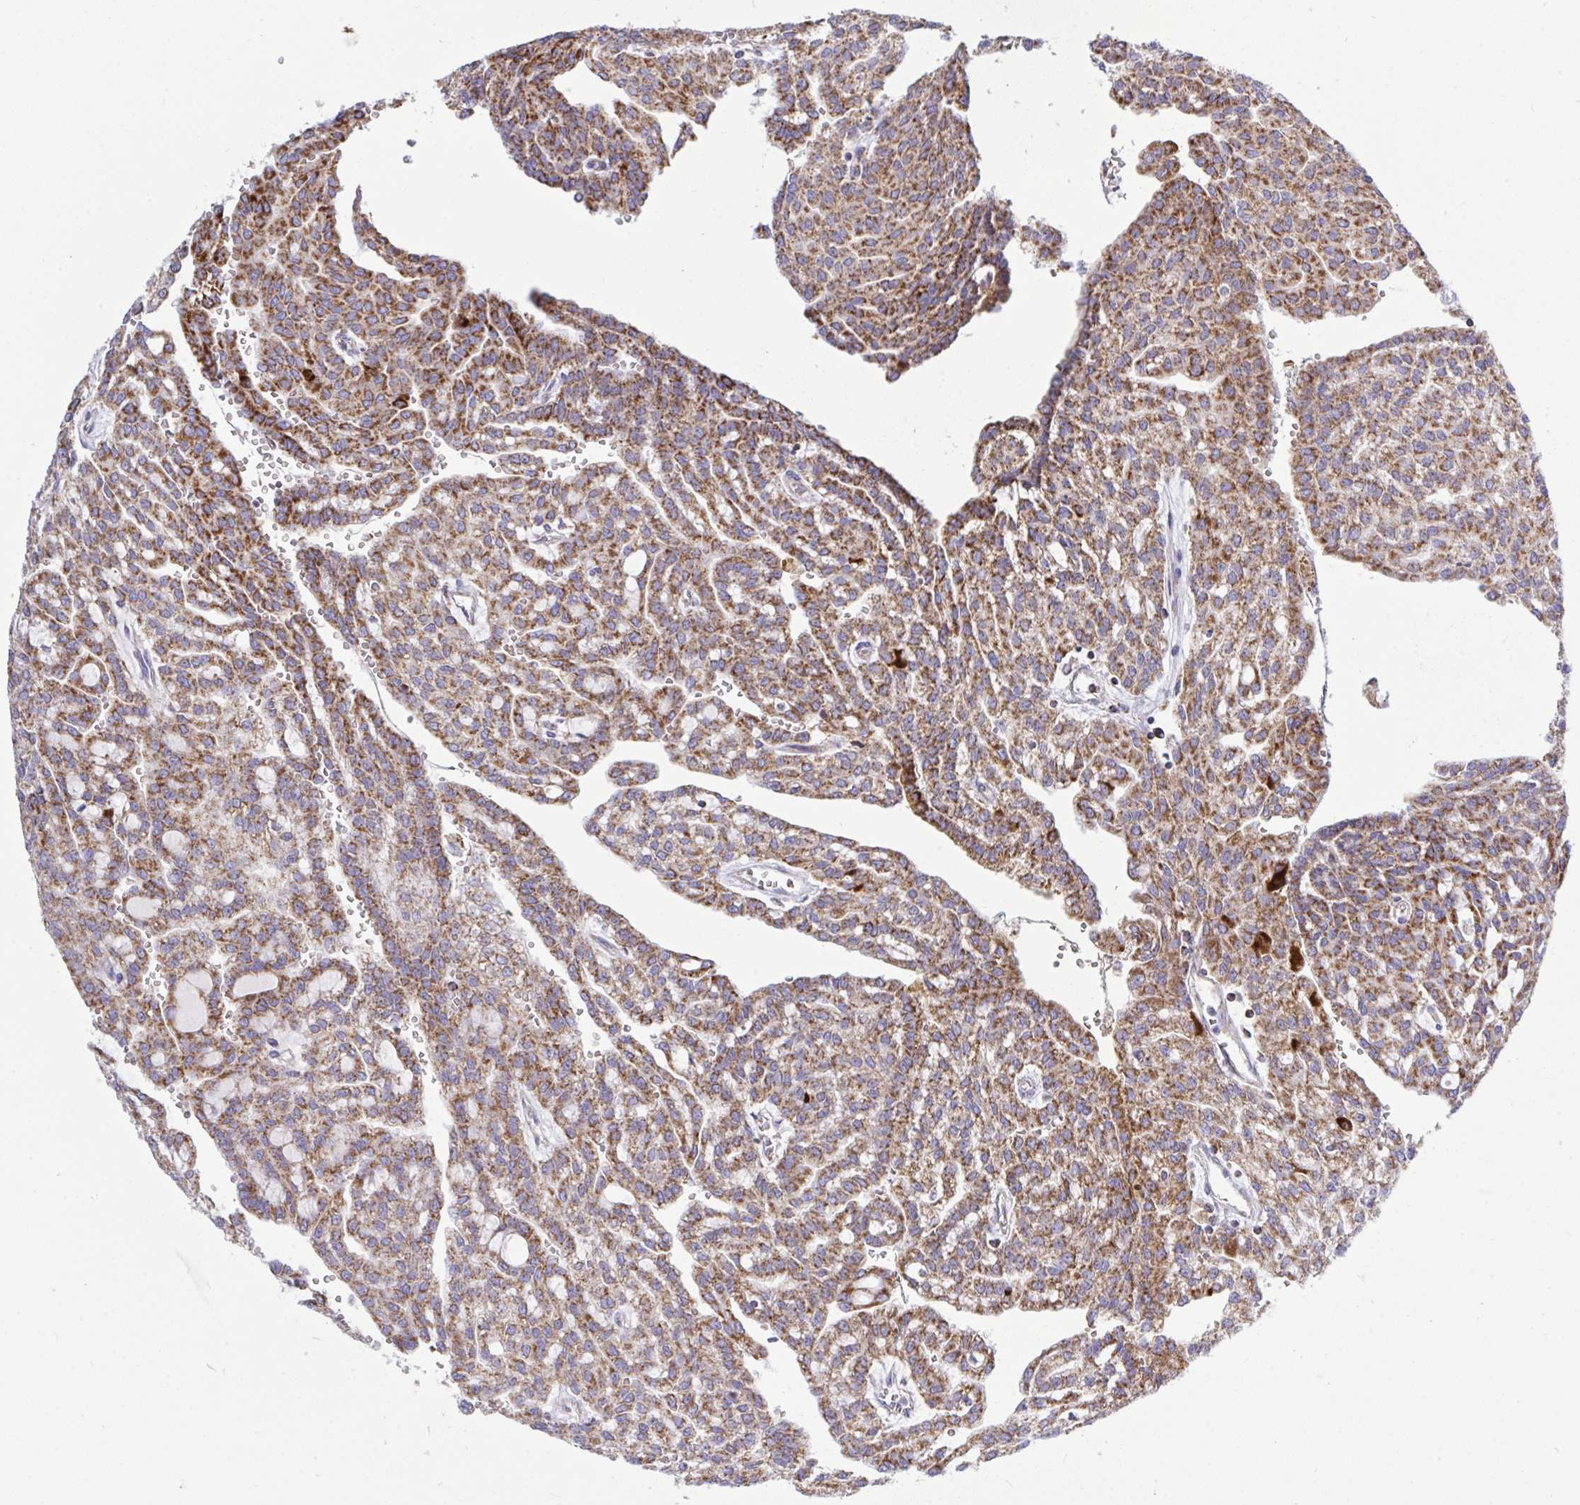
{"staining": {"intensity": "moderate", "quantity": ">75%", "location": "cytoplasmic/membranous"}, "tissue": "renal cancer", "cell_type": "Tumor cells", "image_type": "cancer", "snomed": [{"axis": "morphology", "description": "Adenocarcinoma, NOS"}, {"axis": "topography", "description": "Kidney"}], "caption": "Immunohistochemical staining of renal cancer demonstrates medium levels of moderate cytoplasmic/membranous staining in approximately >75% of tumor cells. (Stains: DAB in brown, nuclei in blue, Microscopy: brightfield microscopy at high magnification).", "gene": "HSPE1", "patient": {"sex": "male", "age": 63}}